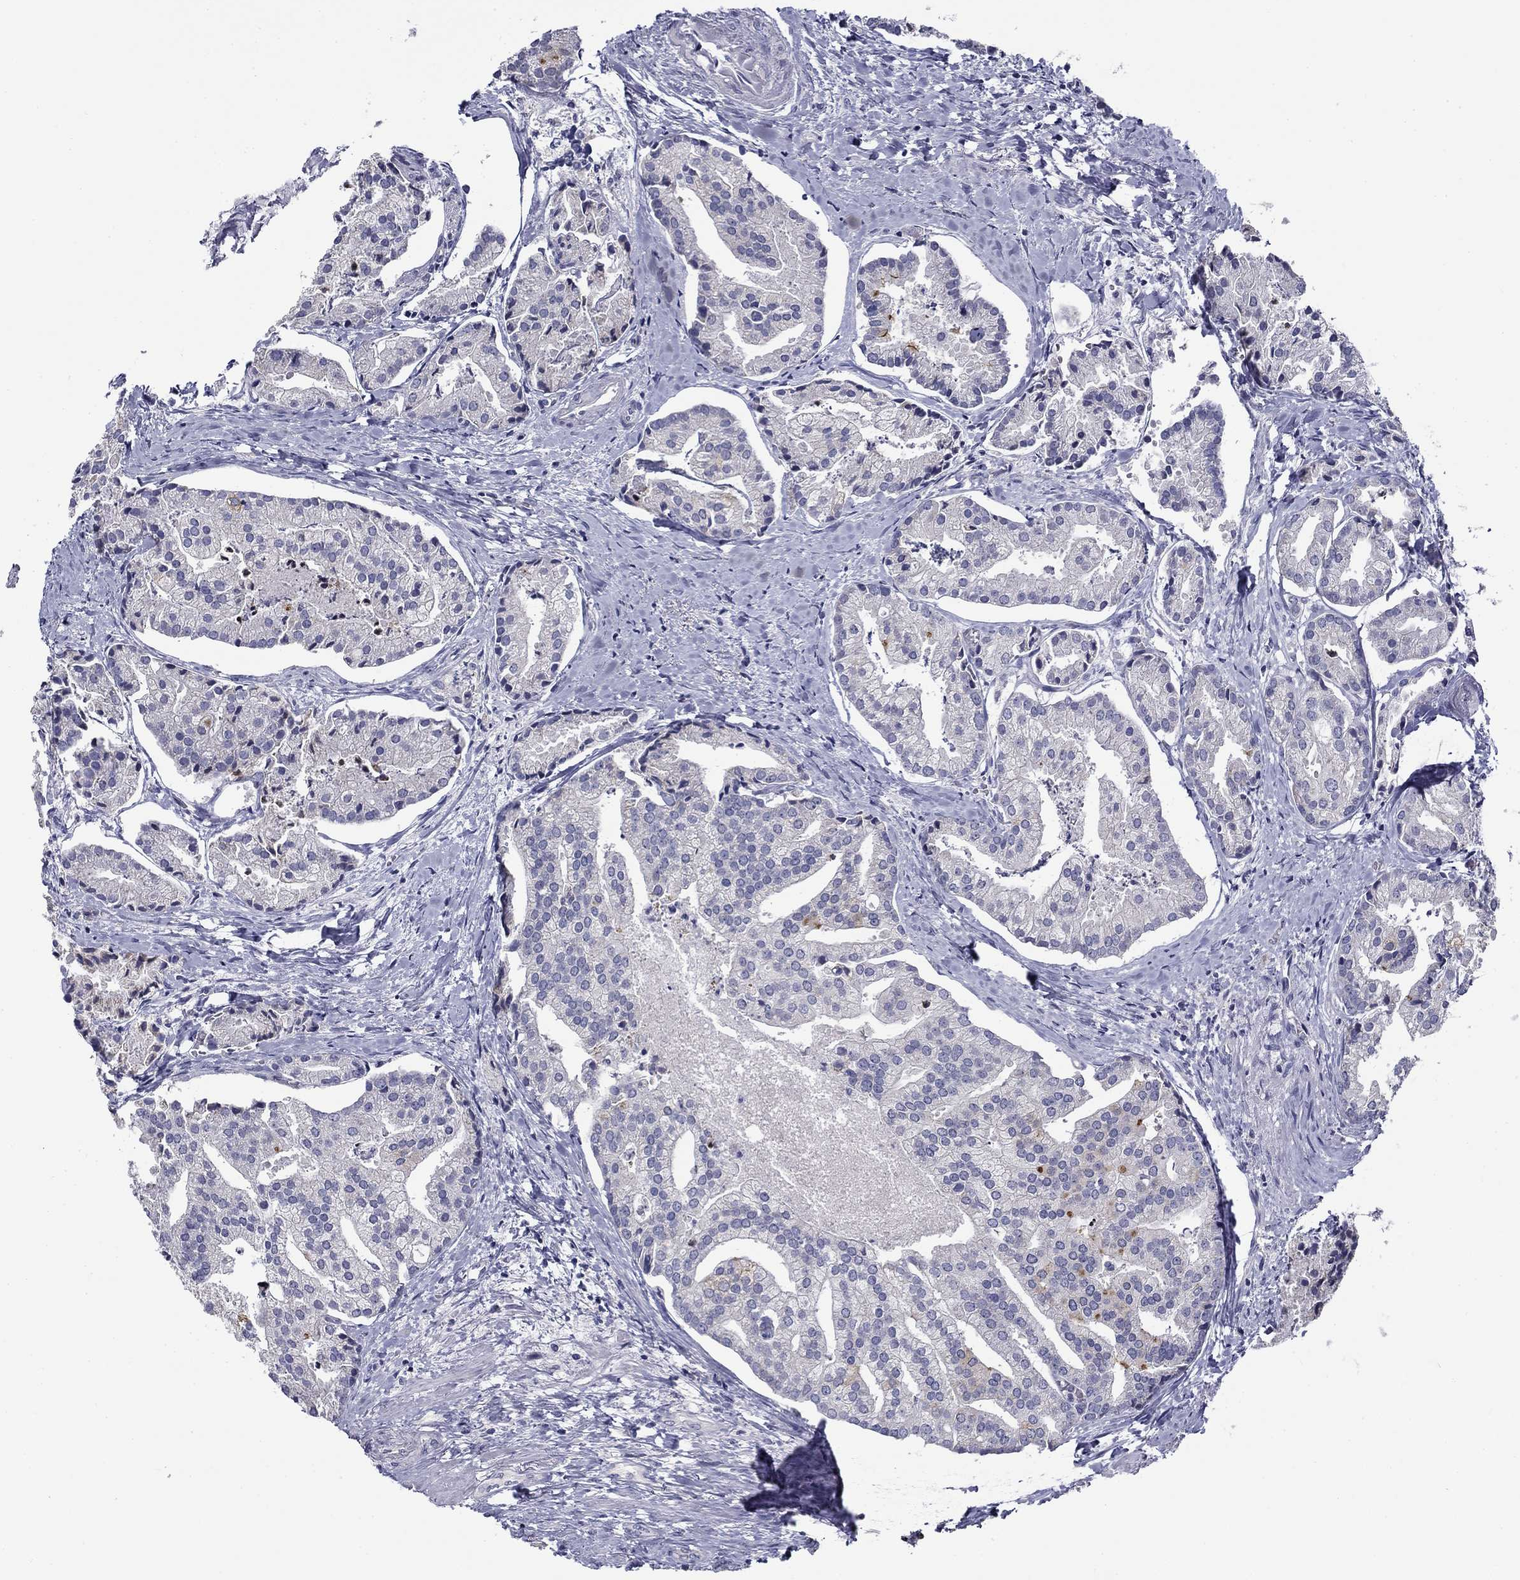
{"staining": {"intensity": "negative", "quantity": "none", "location": "none"}, "tissue": "prostate cancer", "cell_type": "Tumor cells", "image_type": "cancer", "snomed": [{"axis": "morphology", "description": "Adenocarcinoma, NOS"}, {"axis": "topography", "description": "Prostate and seminal vesicle, NOS"}, {"axis": "topography", "description": "Prostate"}], "caption": "This micrograph is of prostate adenocarcinoma stained with immunohistochemistry to label a protein in brown with the nuclei are counter-stained blue. There is no staining in tumor cells.", "gene": "SPATA7", "patient": {"sex": "male", "age": 44}}